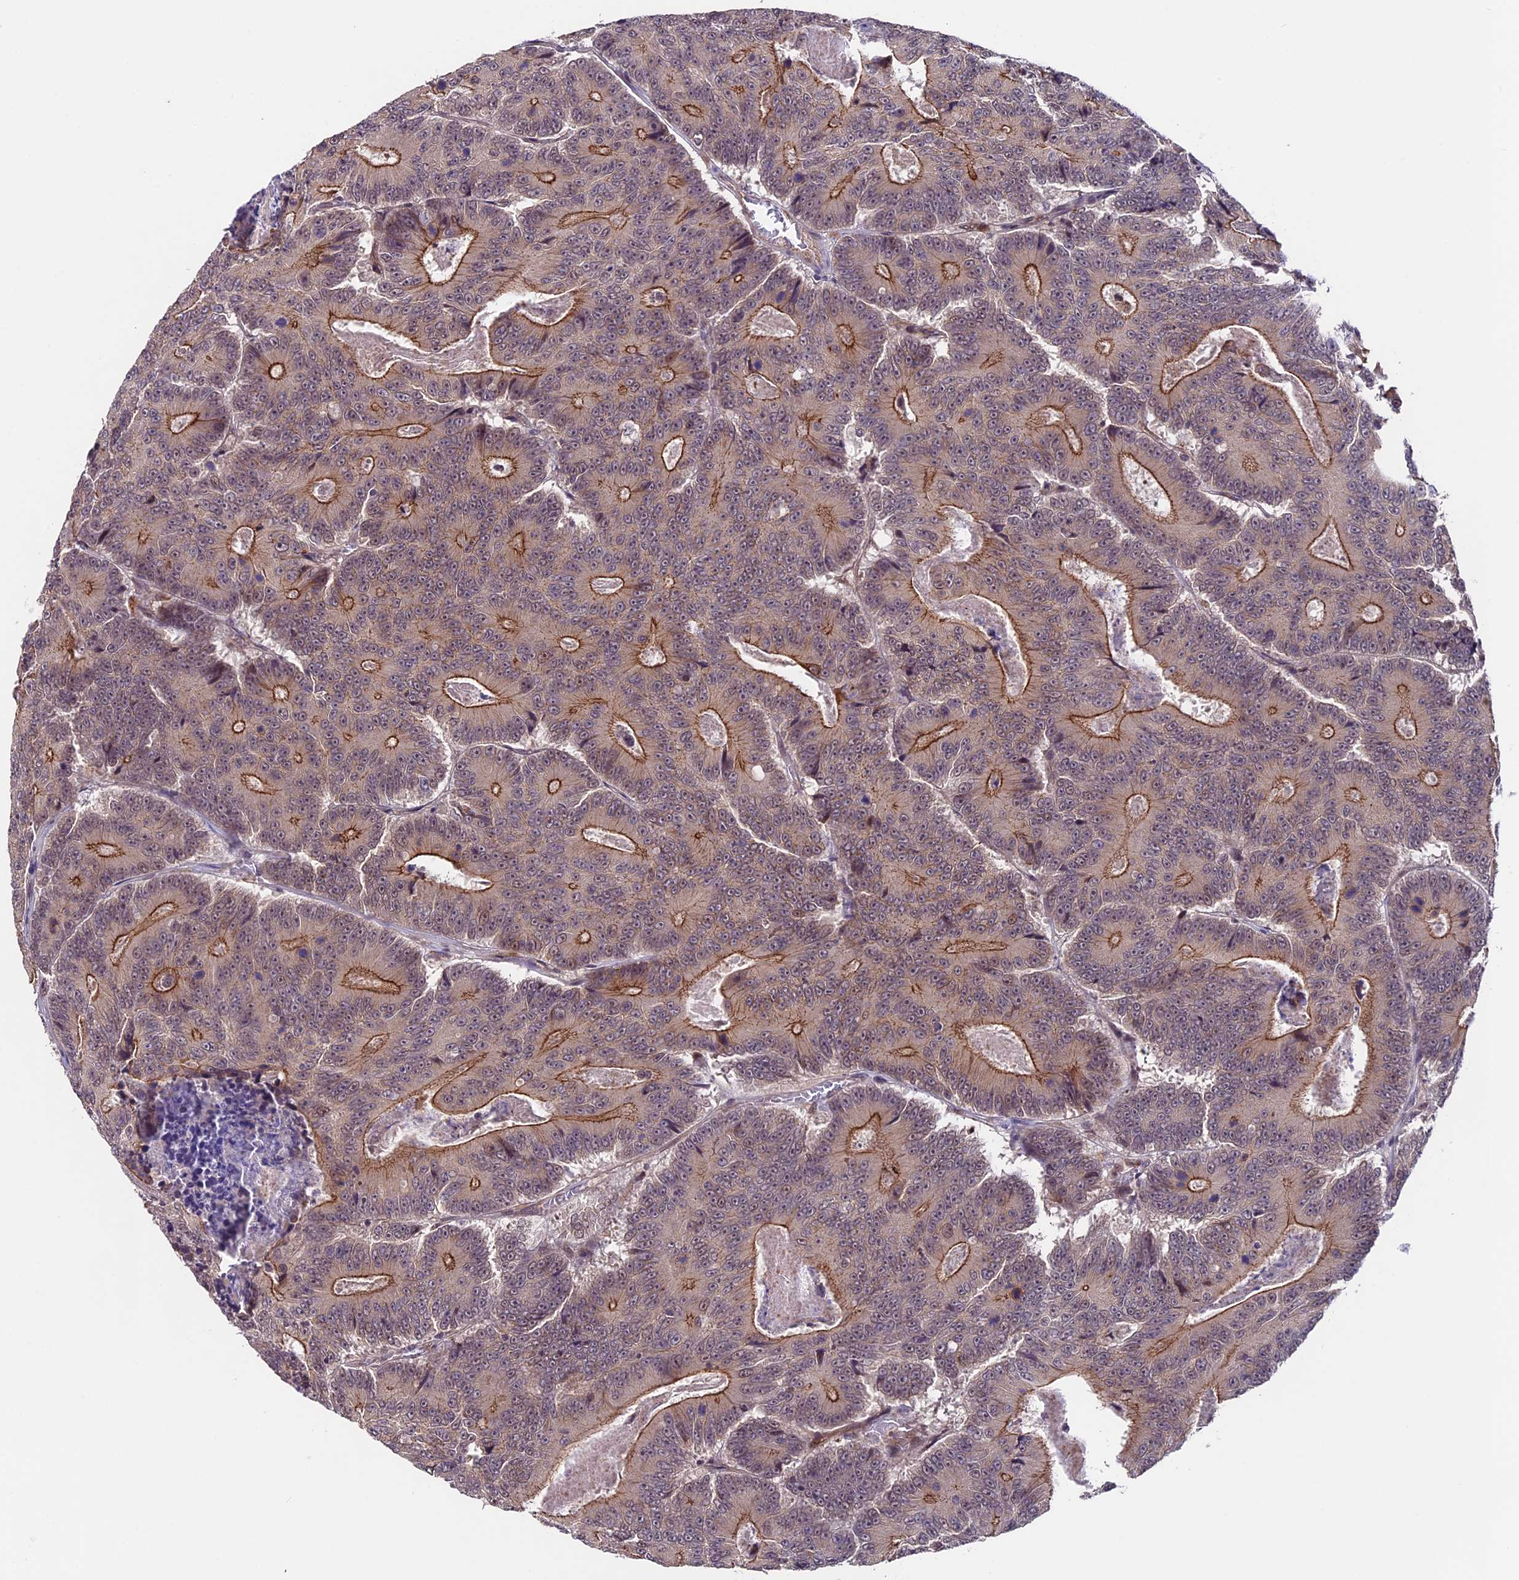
{"staining": {"intensity": "moderate", "quantity": "25%-75%", "location": "cytoplasmic/membranous"}, "tissue": "colorectal cancer", "cell_type": "Tumor cells", "image_type": "cancer", "snomed": [{"axis": "morphology", "description": "Adenocarcinoma, NOS"}, {"axis": "topography", "description": "Colon"}], "caption": "IHC of human adenocarcinoma (colorectal) shows medium levels of moderate cytoplasmic/membranous expression in about 25%-75% of tumor cells.", "gene": "SIPA1L3", "patient": {"sex": "male", "age": 83}}